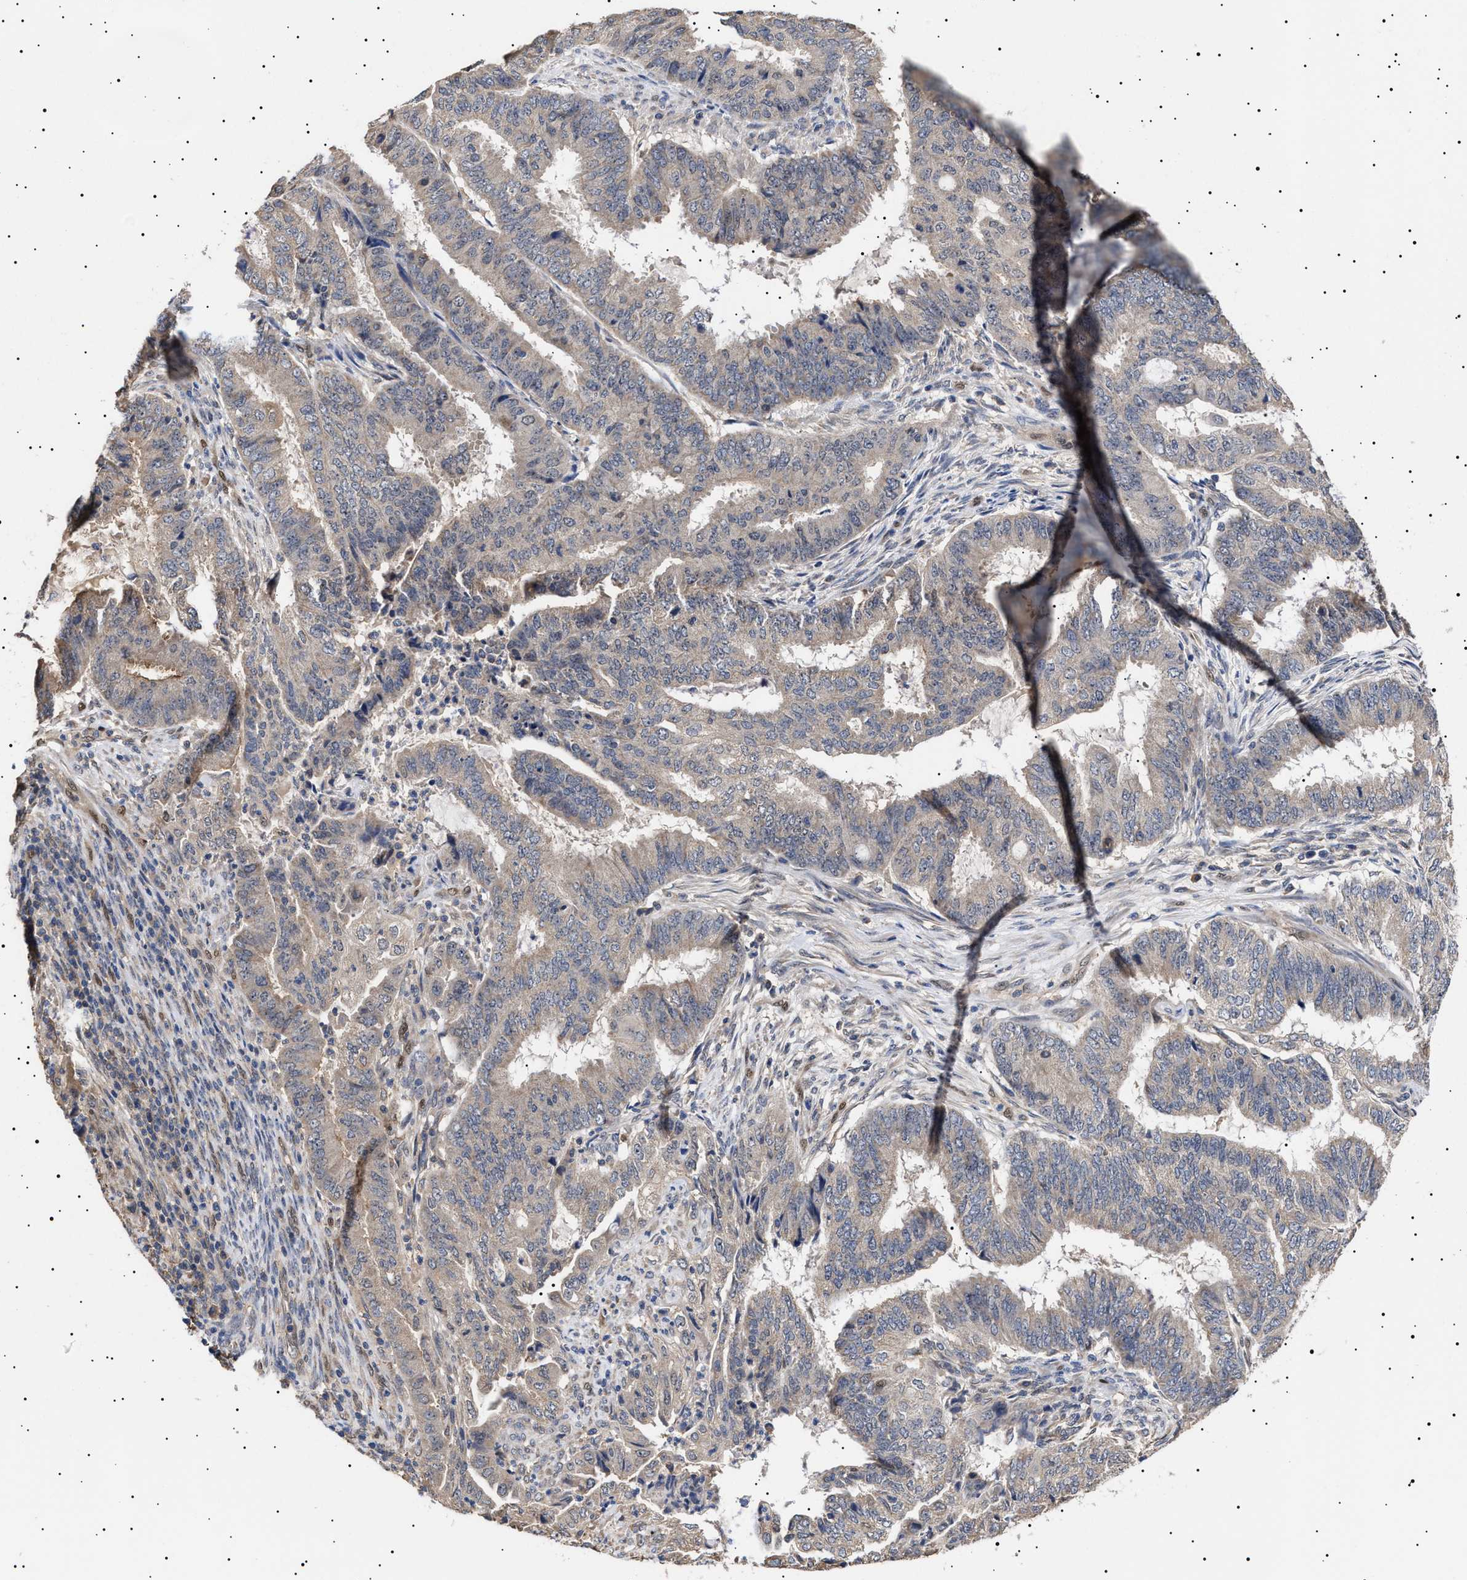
{"staining": {"intensity": "weak", "quantity": "<25%", "location": "cytoplasmic/membranous"}, "tissue": "endometrial cancer", "cell_type": "Tumor cells", "image_type": "cancer", "snomed": [{"axis": "morphology", "description": "Adenocarcinoma, NOS"}, {"axis": "topography", "description": "Endometrium"}], "caption": "Endometrial cancer was stained to show a protein in brown. There is no significant staining in tumor cells.", "gene": "KRBA1", "patient": {"sex": "female", "age": 51}}